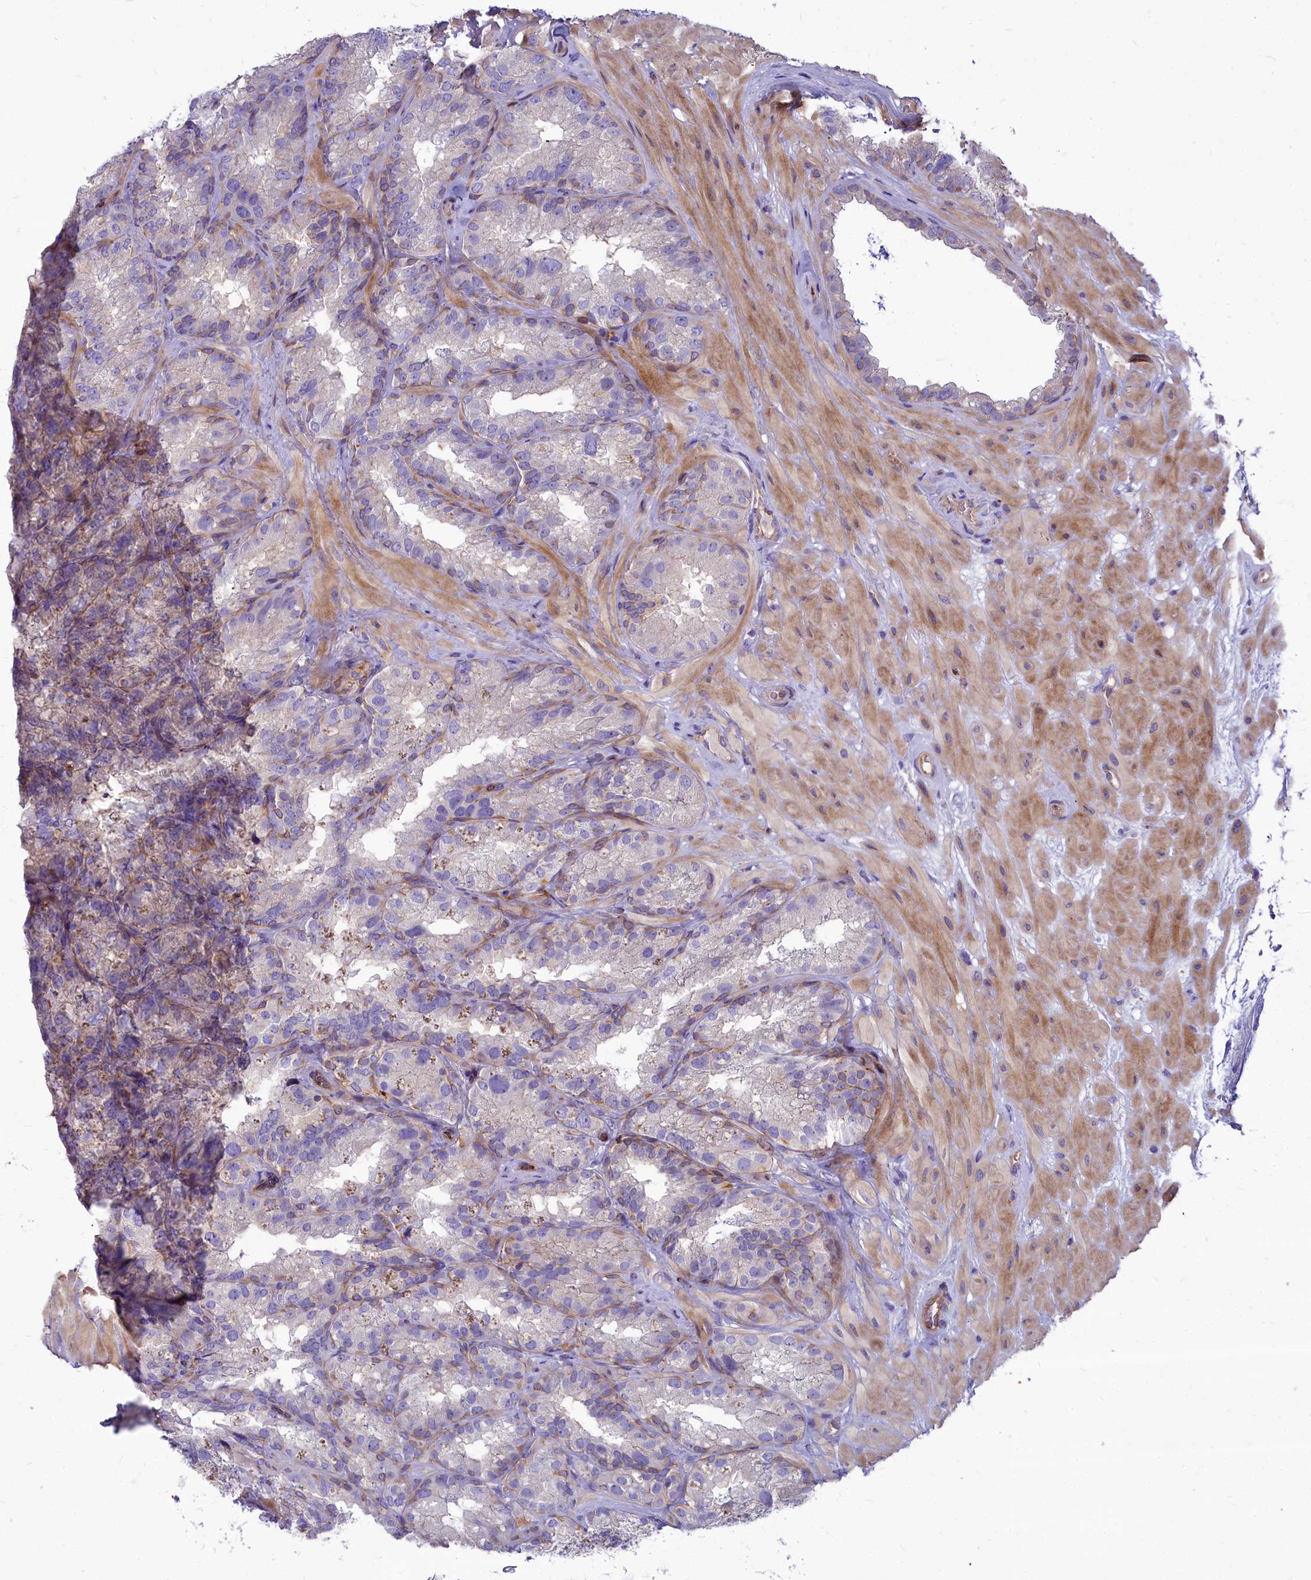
{"staining": {"intensity": "moderate", "quantity": "<25%", "location": "cytoplasmic/membranous"}, "tissue": "seminal vesicle", "cell_type": "Glandular cells", "image_type": "normal", "snomed": [{"axis": "morphology", "description": "Normal tissue, NOS"}, {"axis": "topography", "description": "Seminal veicle"}], "caption": "Immunohistochemistry (IHC) histopathology image of unremarkable human seminal vesicle stained for a protein (brown), which shows low levels of moderate cytoplasmic/membranous expression in approximately <25% of glandular cells.", "gene": "HLA", "patient": {"sex": "male", "age": 58}}